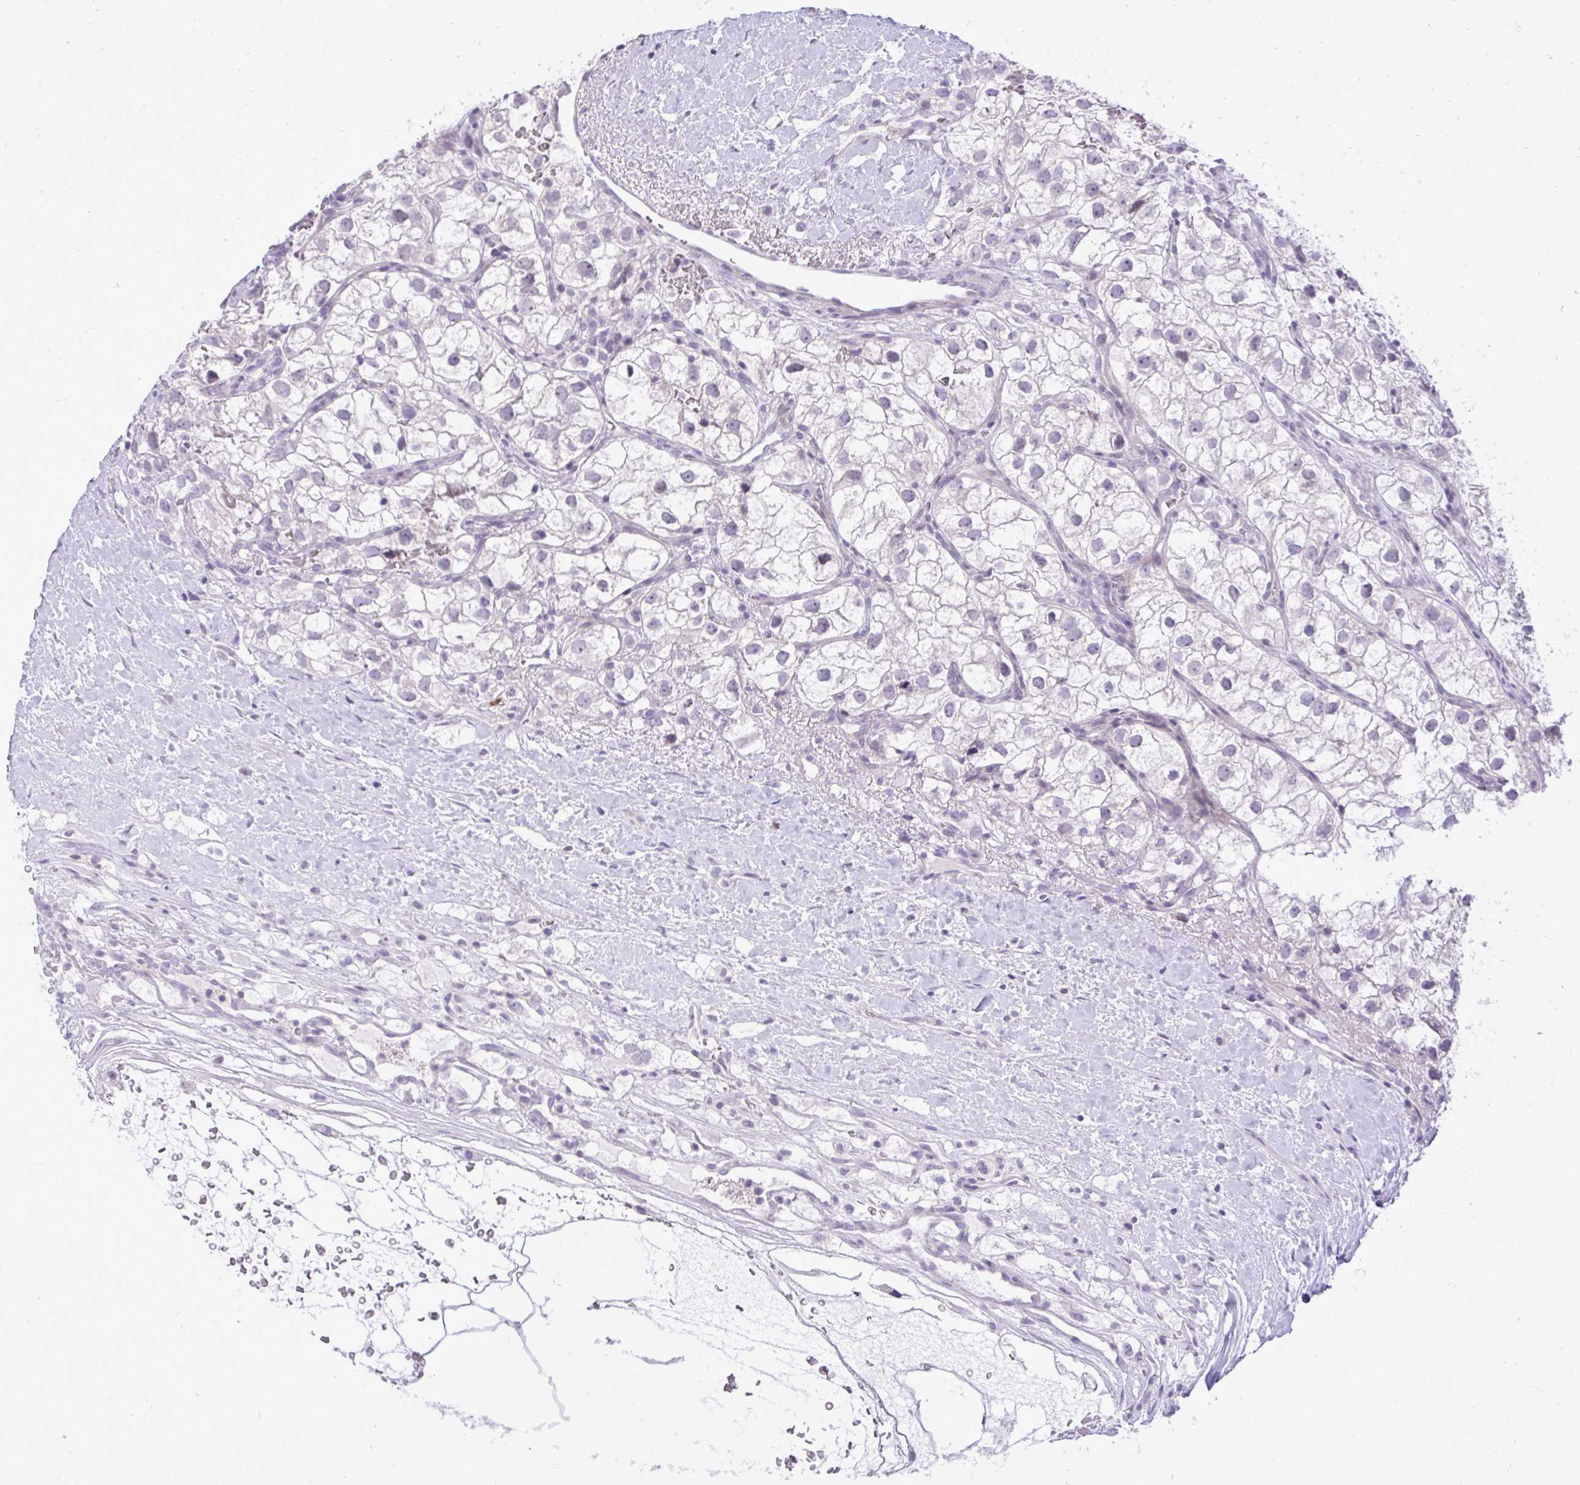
{"staining": {"intensity": "negative", "quantity": "none", "location": "none"}, "tissue": "renal cancer", "cell_type": "Tumor cells", "image_type": "cancer", "snomed": [{"axis": "morphology", "description": "Adenocarcinoma, NOS"}, {"axis": "topography", "description": "Kidney"}], "caption": "This is an IHC histopathology image of renal adenocarcinoma. There is no expression in tumor cells.", "gene": "SPAG1", "patient": {"sex": "male", "age": 59}}